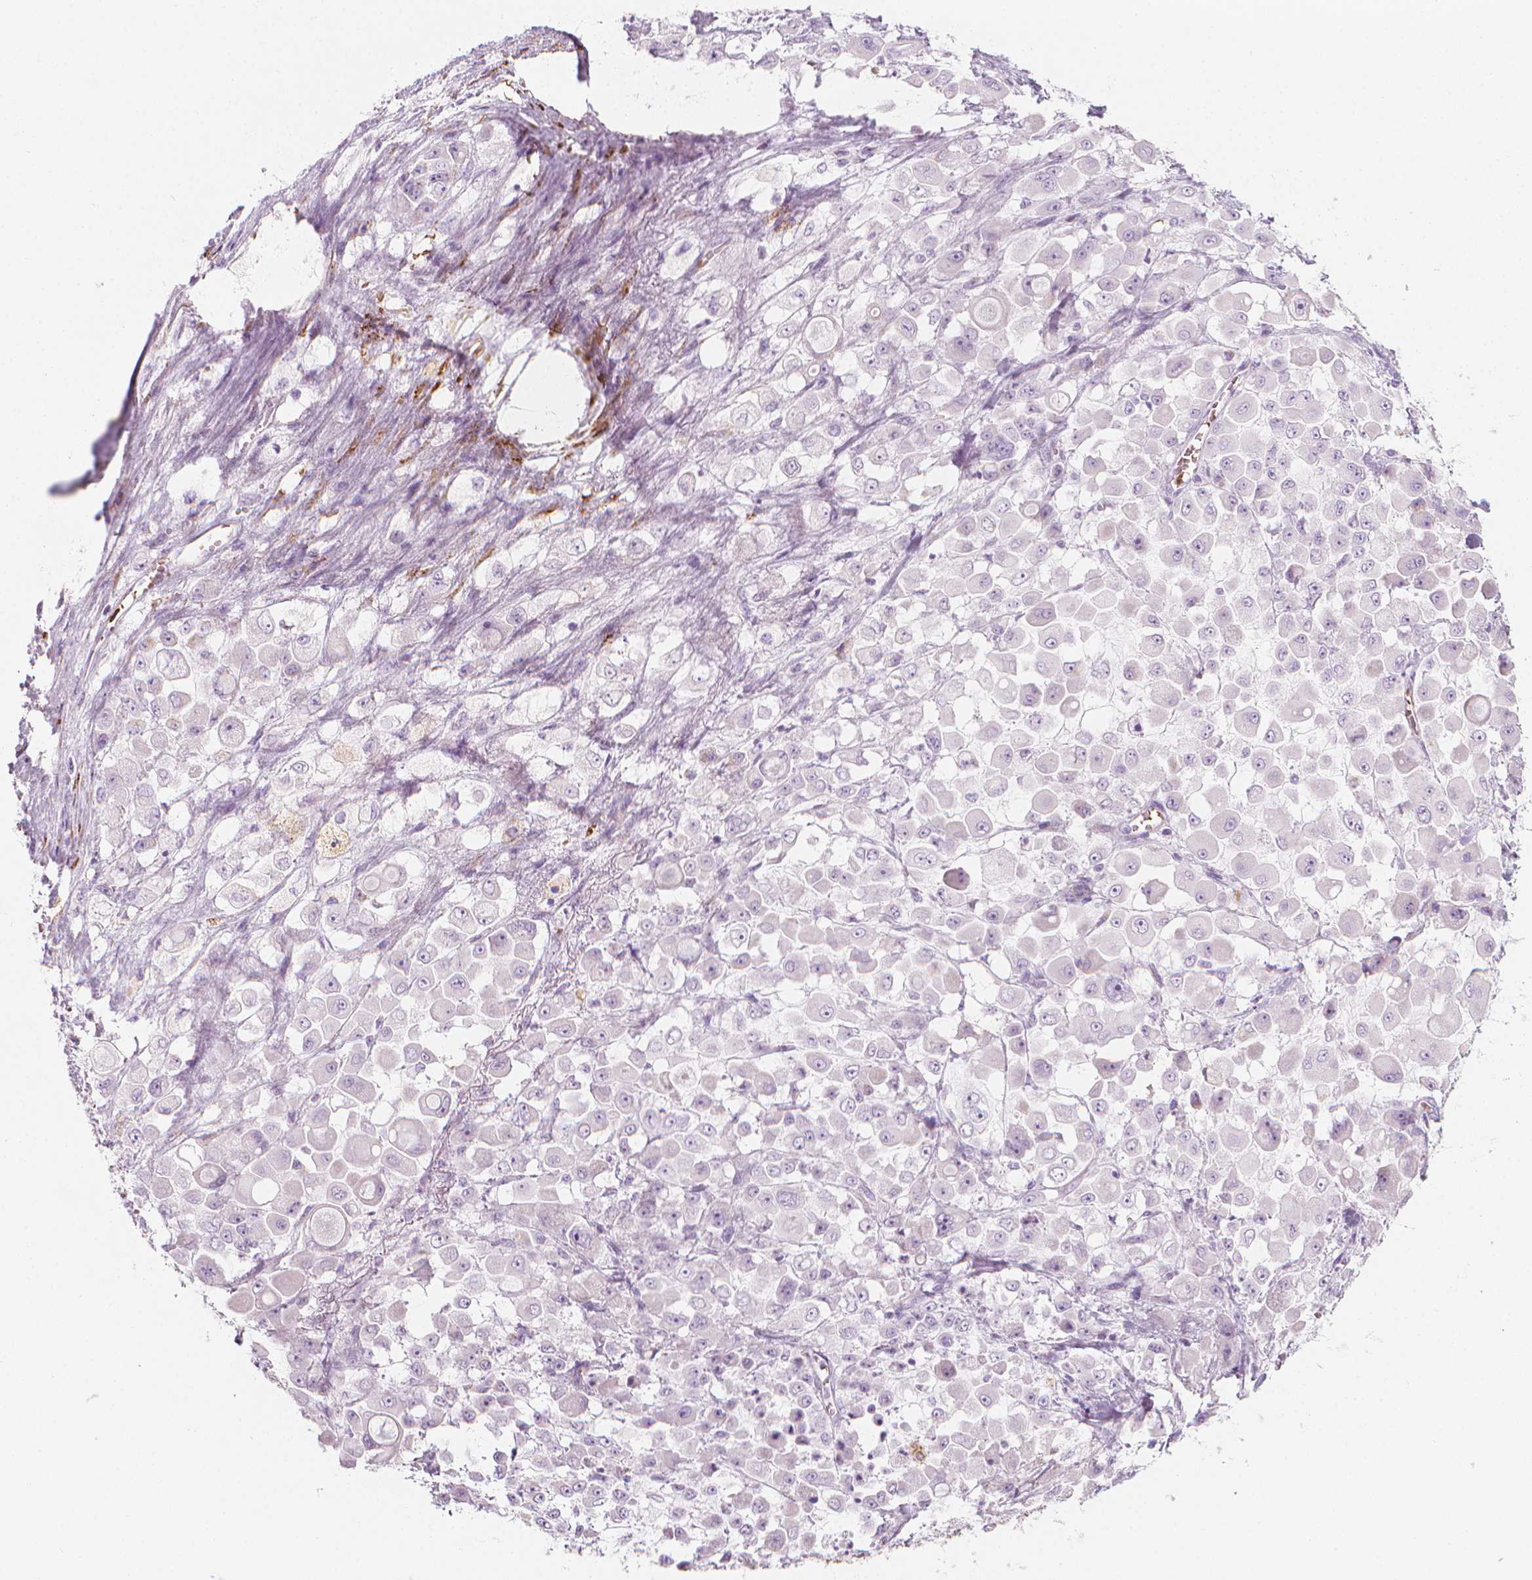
{"staining": {"intensity": "negative", "quantity": "none", "location": "none"}, "tissue": "stomach cancer", "cell_type": "Tumor cells", "image_type": "cancer", "snomed": [{"axis": "morphology", "description": "Adenocarcinoma, NOS"}, {"axis": "topography", "description": "Stomach"}], "caption": "An image of human stomach cancer is negative for staining in tumor cells.", "gene": "CES1", "patient": {"sex": "female", "age": 76}}